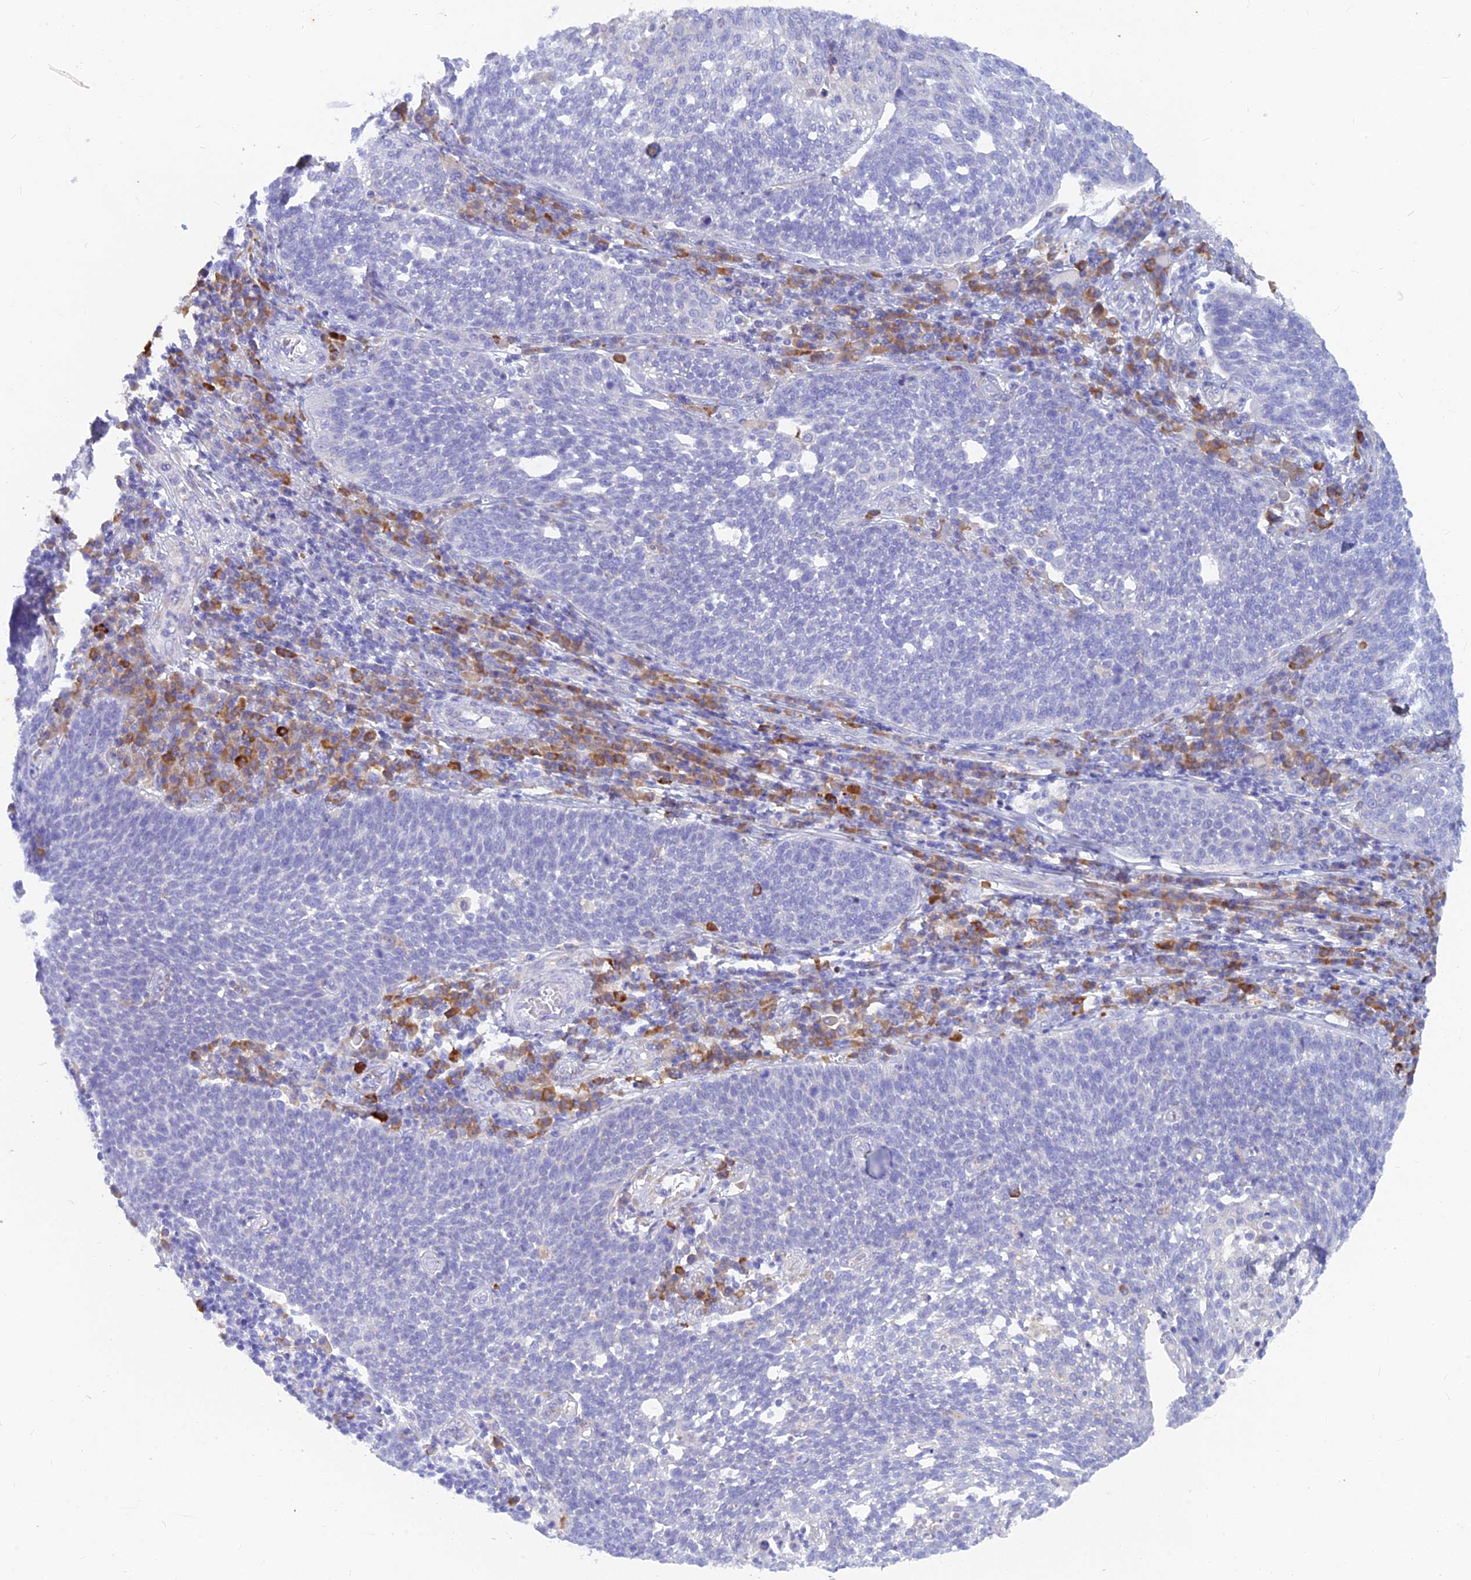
{"staining": {"intensity": "negative", "quantity": "none", "location": "none"}, "tissue": "cervical cancer", "cell_type": "Tumor cells", "image_type": "cancer", "snomed": [{"axis": "morphology", "description": "Squamous cell carcinoma, NOS"}, {"axis": "topography", "description": "Cervix"}], "caption": "Immunohistochemistry of human cervical cancer shows no positivity in tumor cells. (Stains: DAB immunohistochemistry (IHC) with hematoxylin counter stain, Microscopy: brightfield microscopy at high magnification).", "gene": "WDR35", "patient": {"sex": "female", "age": 34}}